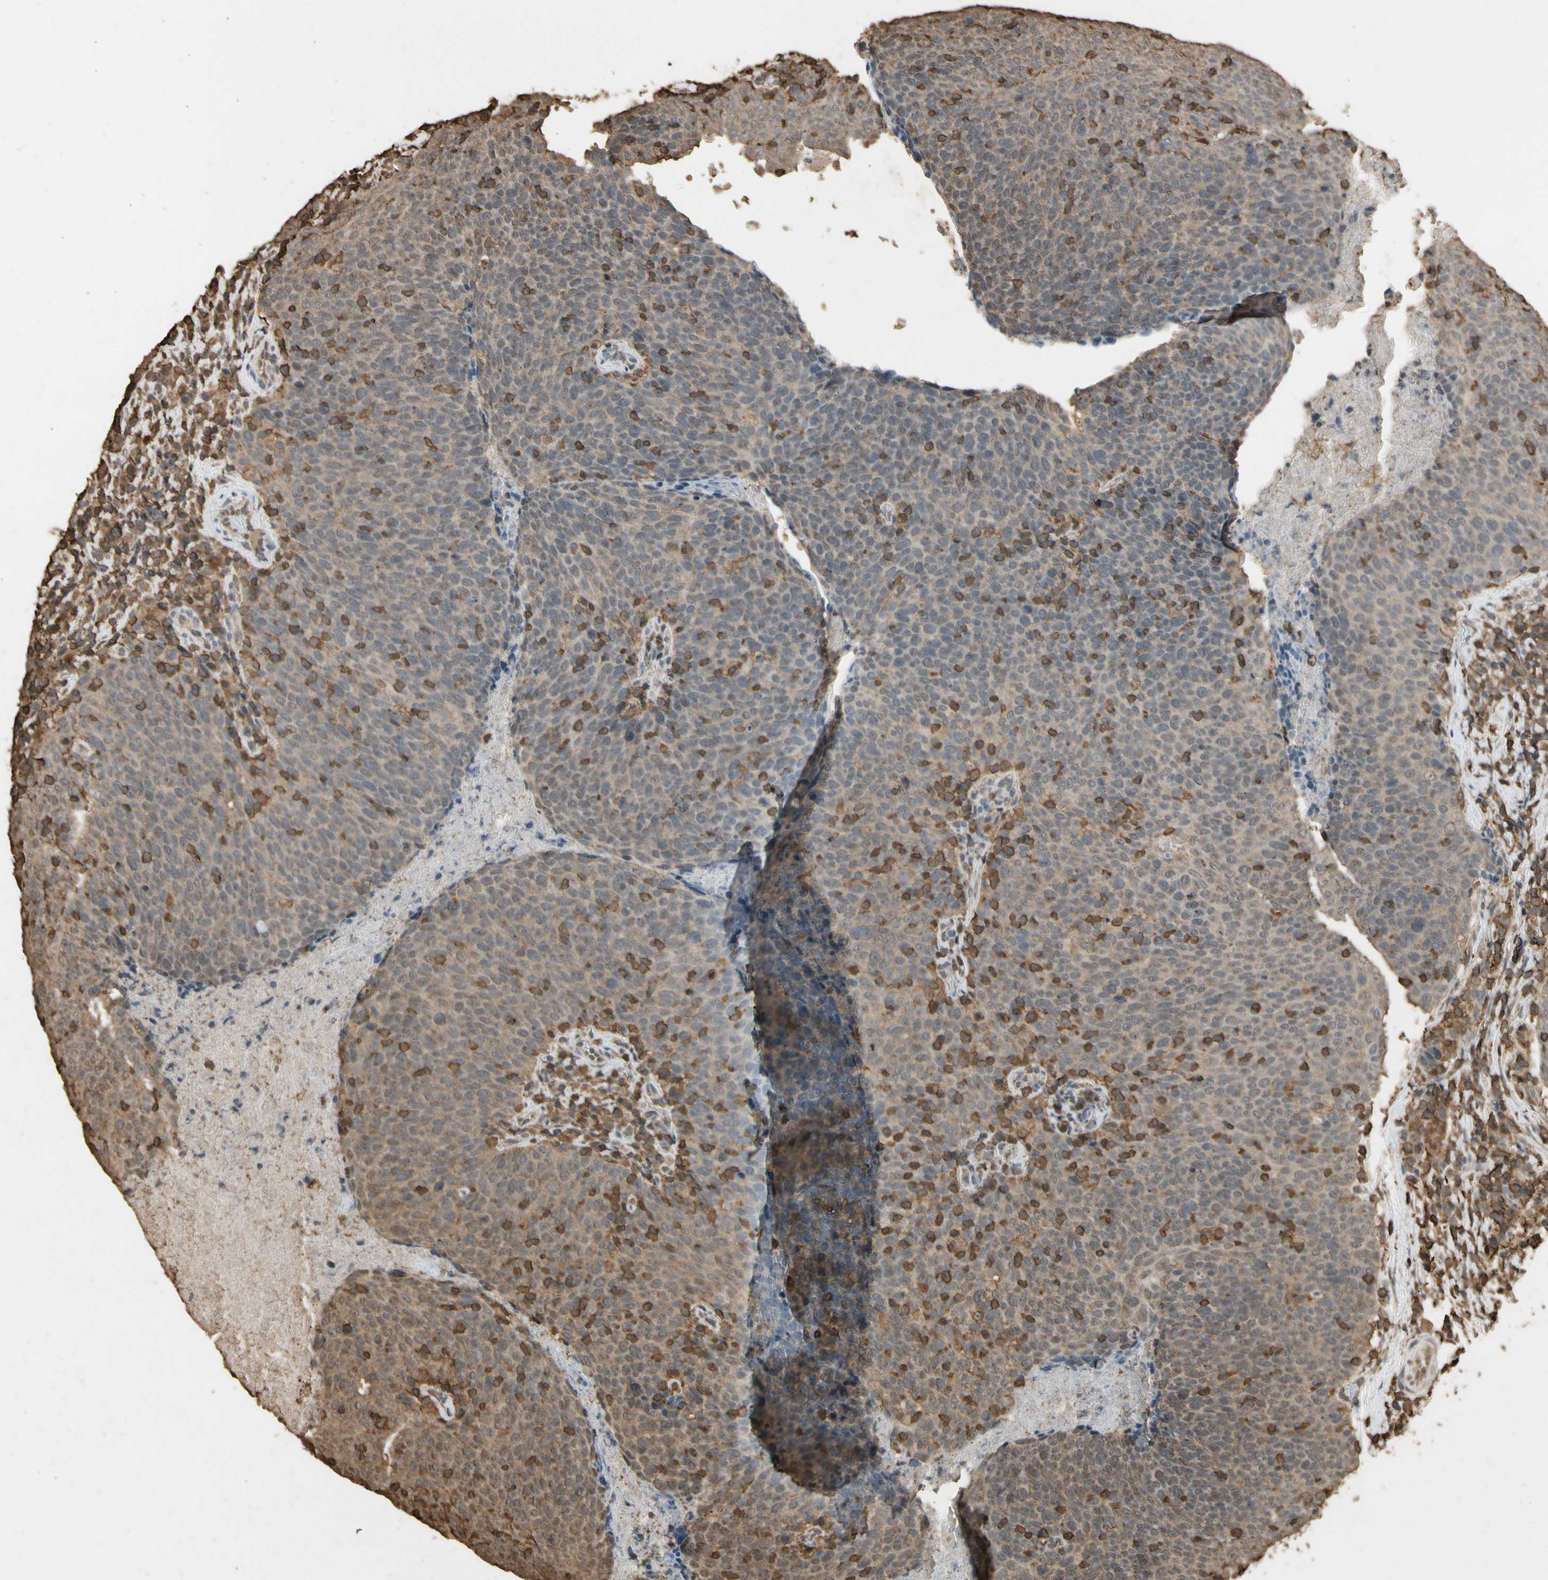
{"staining": {"intensity": "strong", "quantity": "25%-75%", "location": "cytoplasmic/membranous"}, "tissue": "head and neck cancer", "cell_type": "Tumor cells", "image_type": "cancer", "snomed": [{"axis": "morphology", "description": "Squamous cell carcinoma, NOS"}, {"axis": "morphology", "description": "Squamous cell carcinoma, metastatic, NOS"}, {"axis": "topography", "description": "Lymph node"}, {"axis": "topography", "description": "Head-Neck"}], "caption": "This histopathology image demonstrates immunohistochemistry (IHC) staining of head and neck metastatic squamous cell carcinoma, with high strong cytoplasmic/membranous expression in approximately 25%-75% of tumor cells.", "gene": "TNFSF13B", "patient": {"sex": "male", "age": 62}}